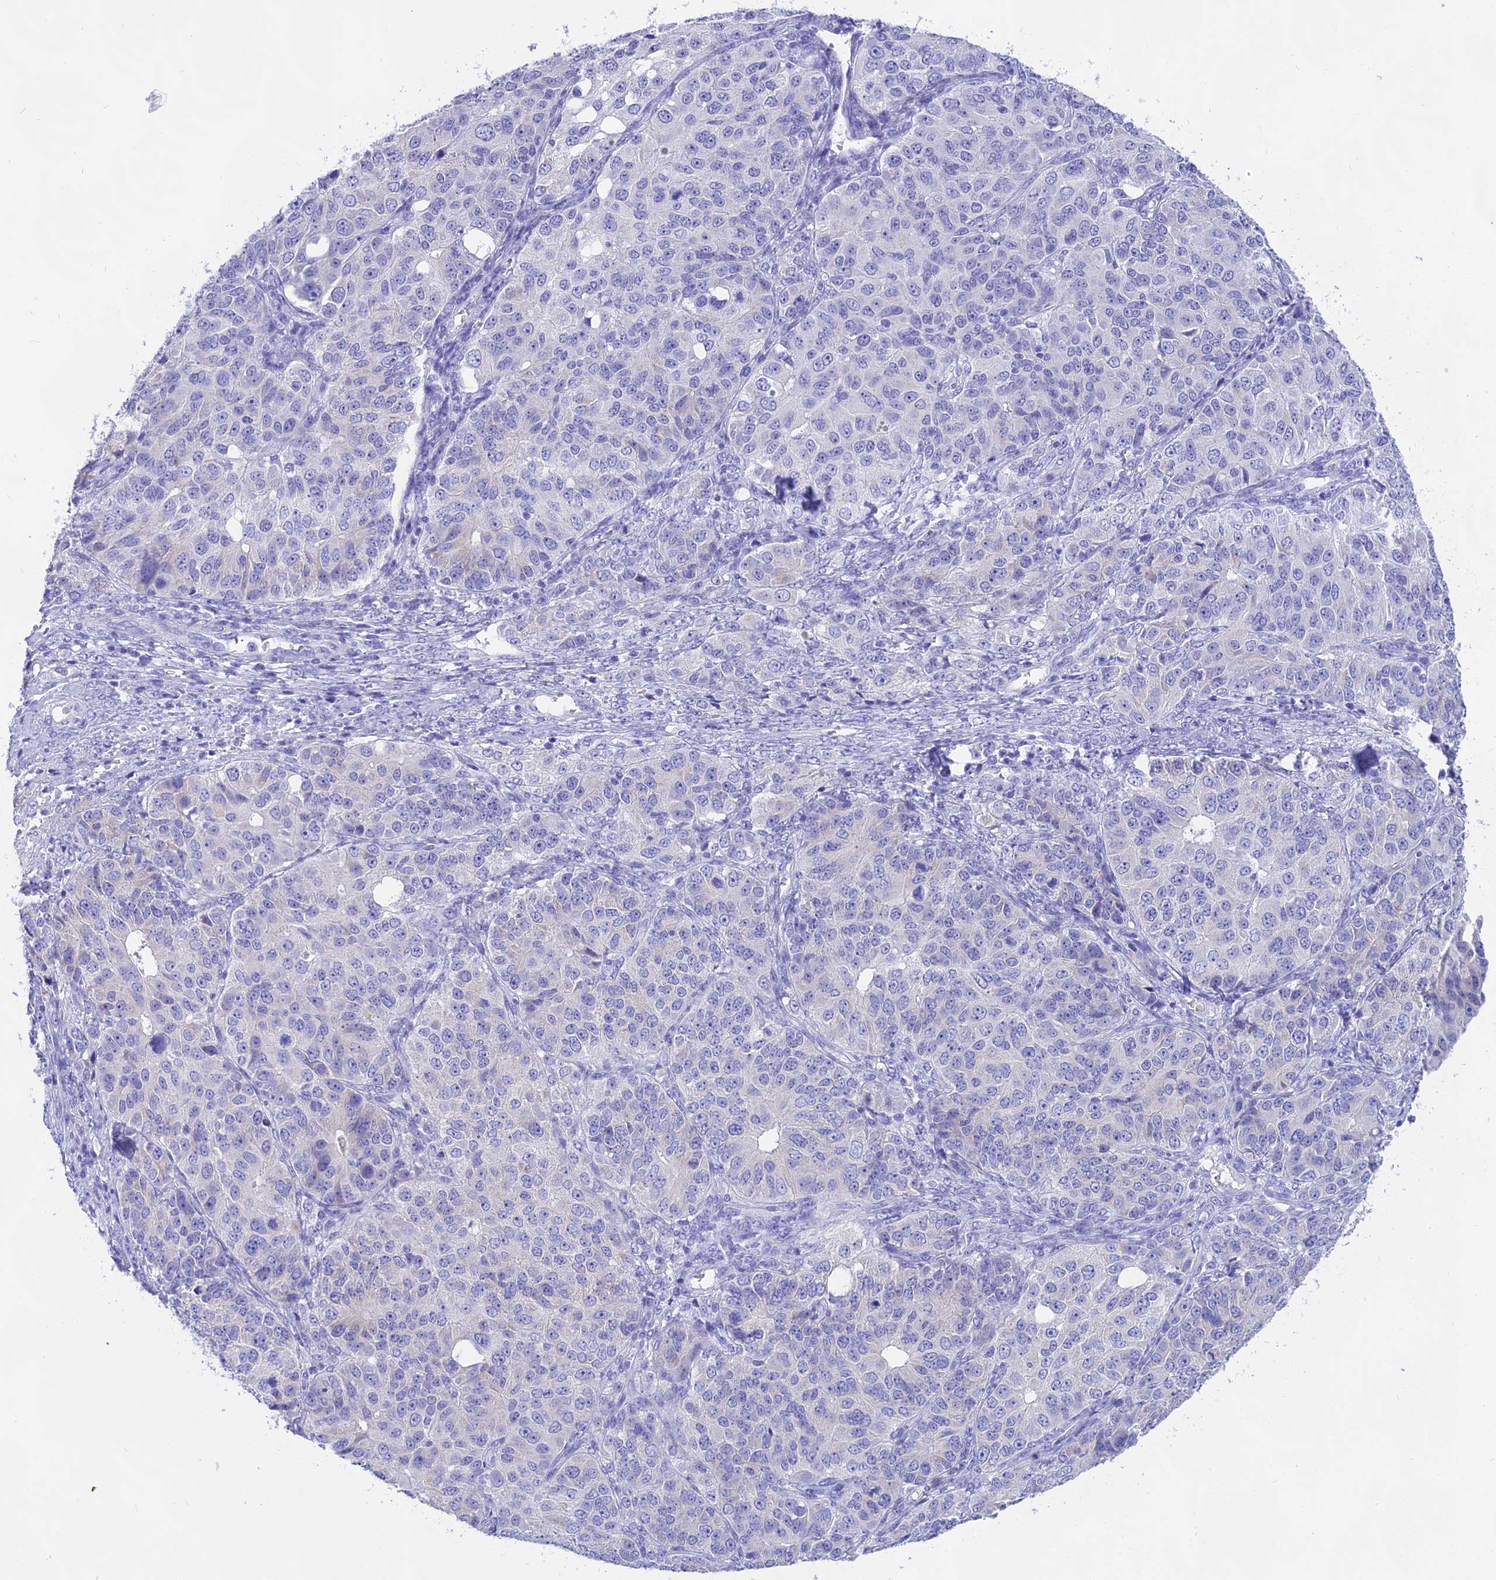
{"staining": {"intensity": "negative", "quantity": "none", "location": "none"}, "tissue": "ovarian cancer", "cell_type": "Tumor cells", "image_type": "cancer", "snomed": [{"axis": "morphology", "description": "Carcinoma, endometroid"}, {"axis": "topography", "description": "Ovary"}], "caption": "Immunohistochemistry (IHC) photomicrograph of human ovarian cancer (endometroid carcinoma) stained for a protein (brown), which displays no staining in tumor cells.", "gene": "ISCA1", "patient": {"sex": "female", "age": 51}}